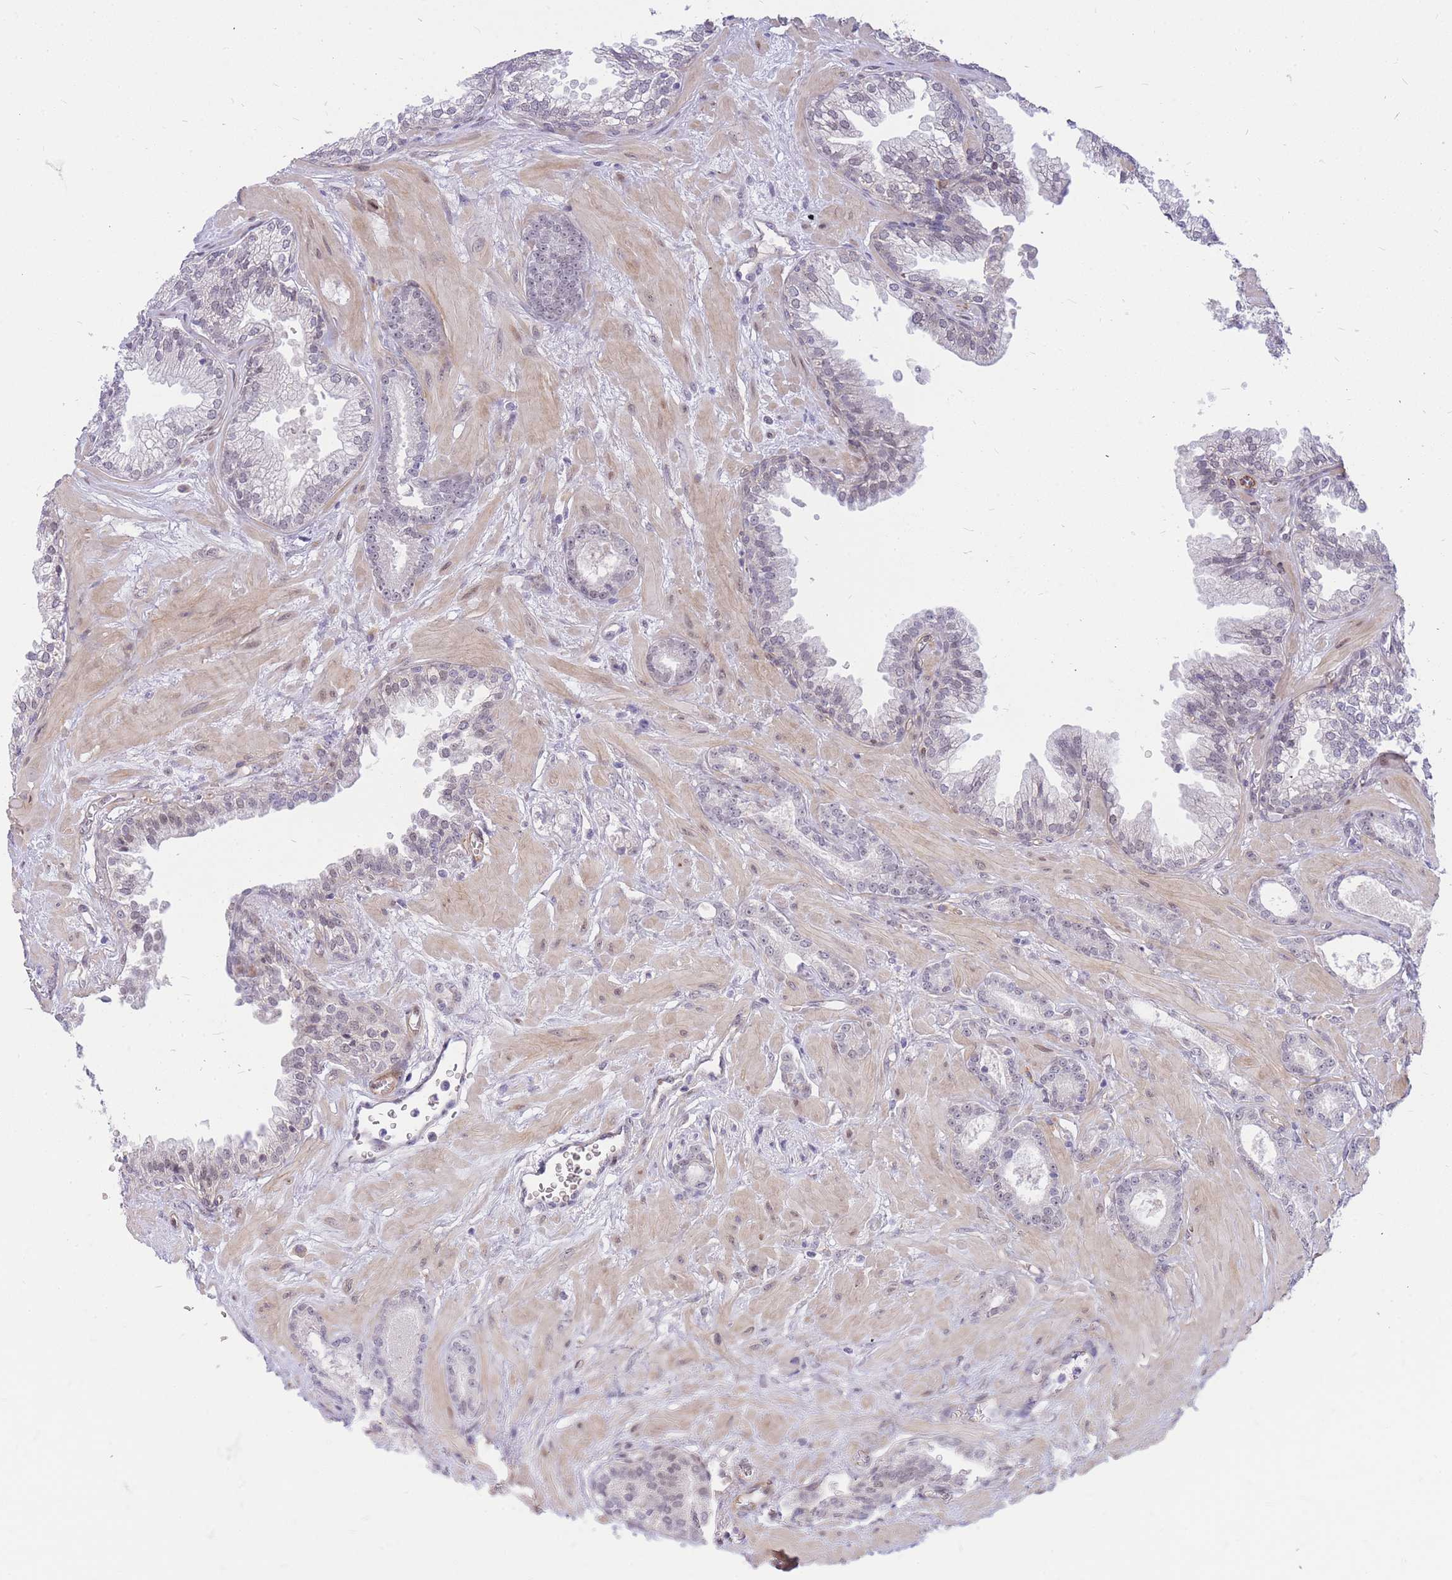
{"staining": {"intensity": "negative", "quantity": "none", "location": "none"}, "tissue": "prostate cancer", "cell_type": "Tumor cells", "image_type": "cancer", "snomed": [{"axis": "morphology", "description": "Adenocarcinoma, Low grade"}, {"axis": "topography", "description": "Prostate"}], "caption": "Immunohistochemical staining of human low-grade adenocarcinoma (prostate) shows no significant expression in tumor cells. (DAB immunohistochemistry, high magnification).", "gene": "TLE2", "patient": {"sex": "male", "age": 60}}